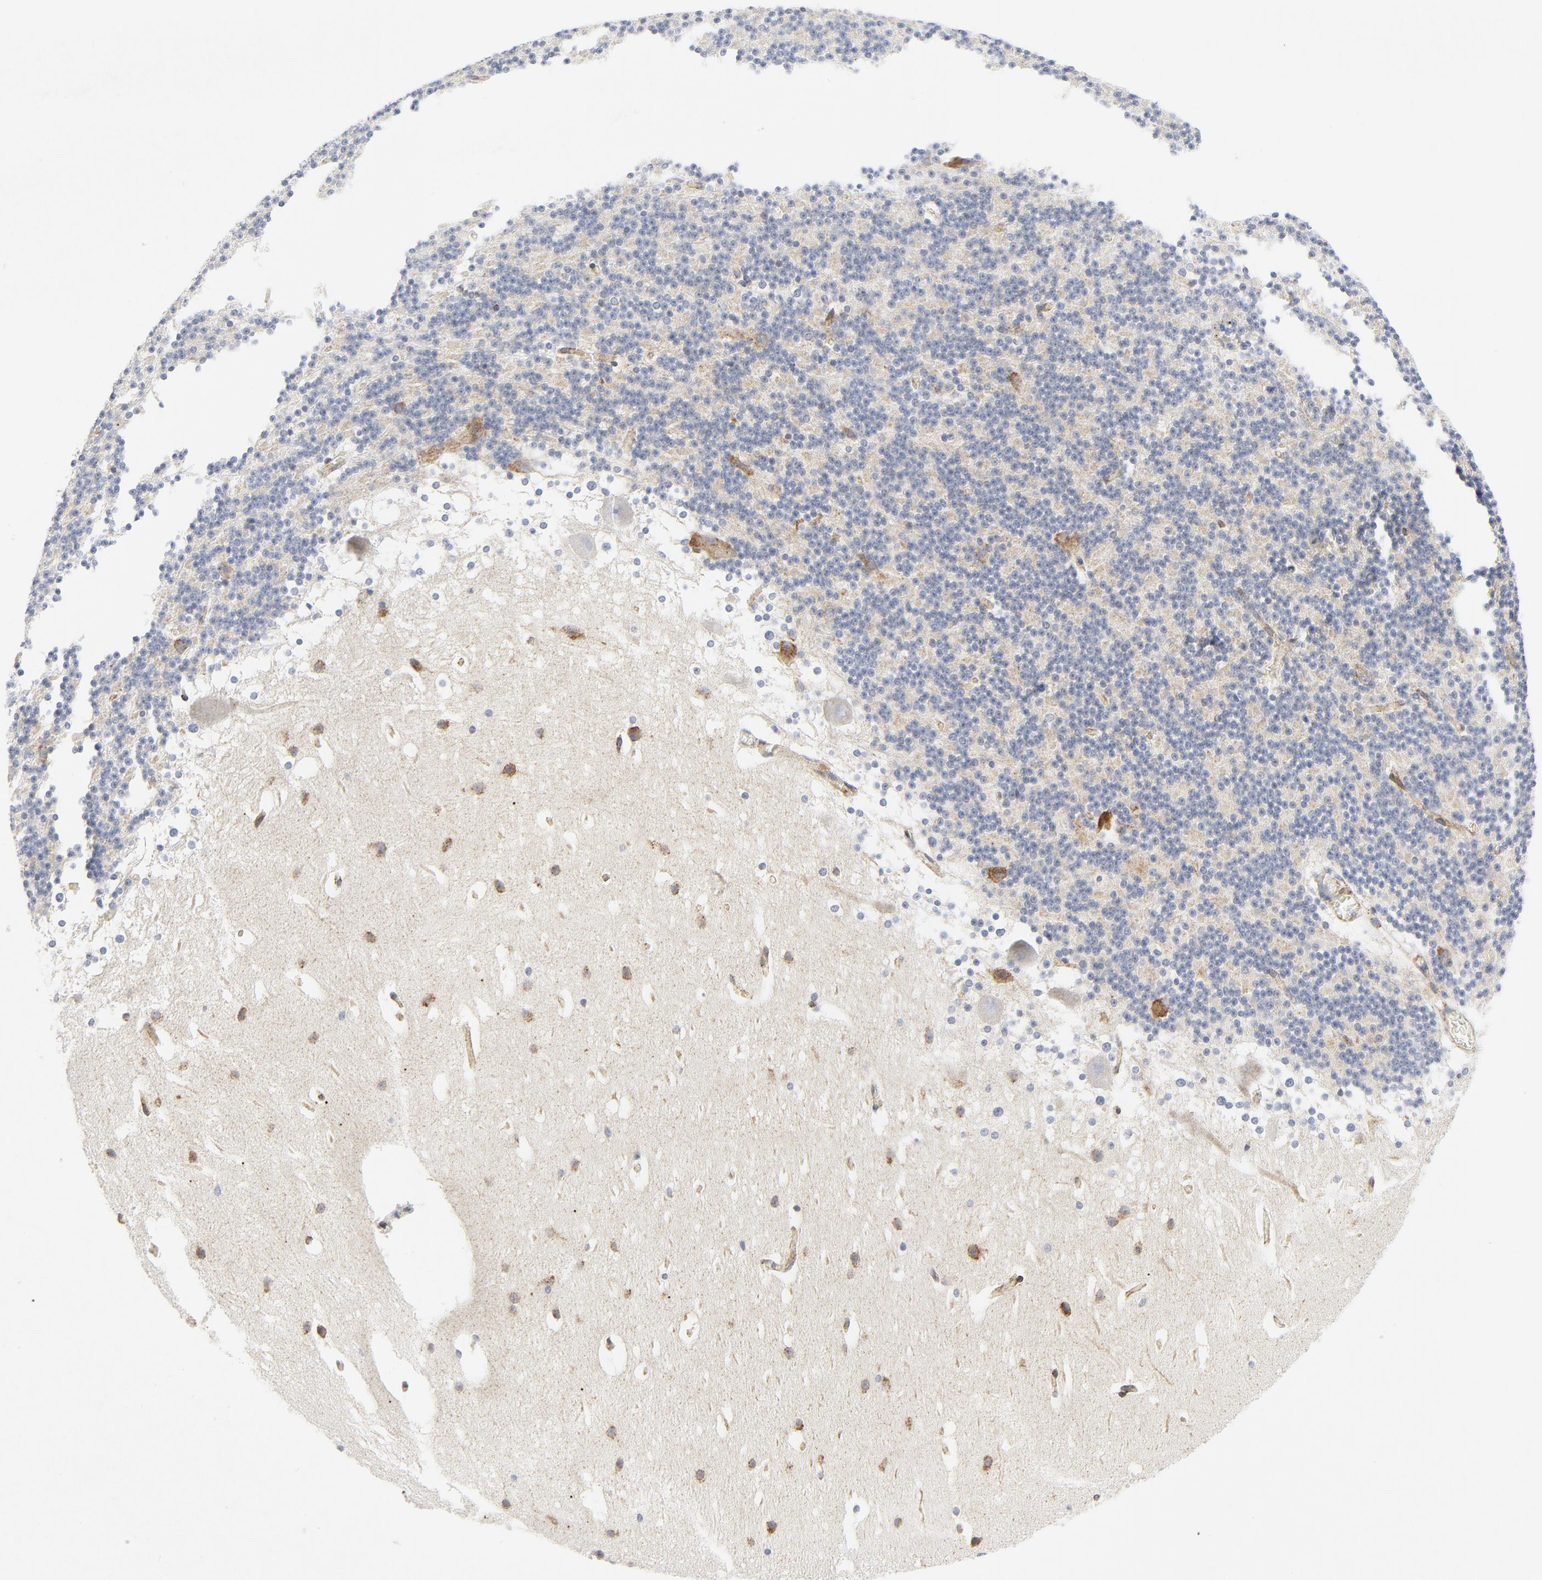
{"staining": {"intensity": "weak", "quantity": ">75%", "location": "cytoplasmic/membranous"}, "tissue": "cerebellum", "cell_type": "Cells in granular layer", "image_type": "normal", "snomed": [{"axis": "morphology", "description": "Normal tissue, NOS"}, {"axis": "topography", "description": "Cerebellum"}], "caption": "High-power microscopy captured an immunohistochemistry photomicrograph of unremarkable cerebellum, revealing weak cytoplasmic/membranous positivity in approximately >75% of cells in granular layer. The staining was performed using DAB (3,3'-diaminobenzidine) to visualize the protein expression in brown, while the nuclei were stained in blue with hematoxylin (Magnification: 20x).", "gene": "LRP6", "patient": {"sex": "female", "age": 19}}